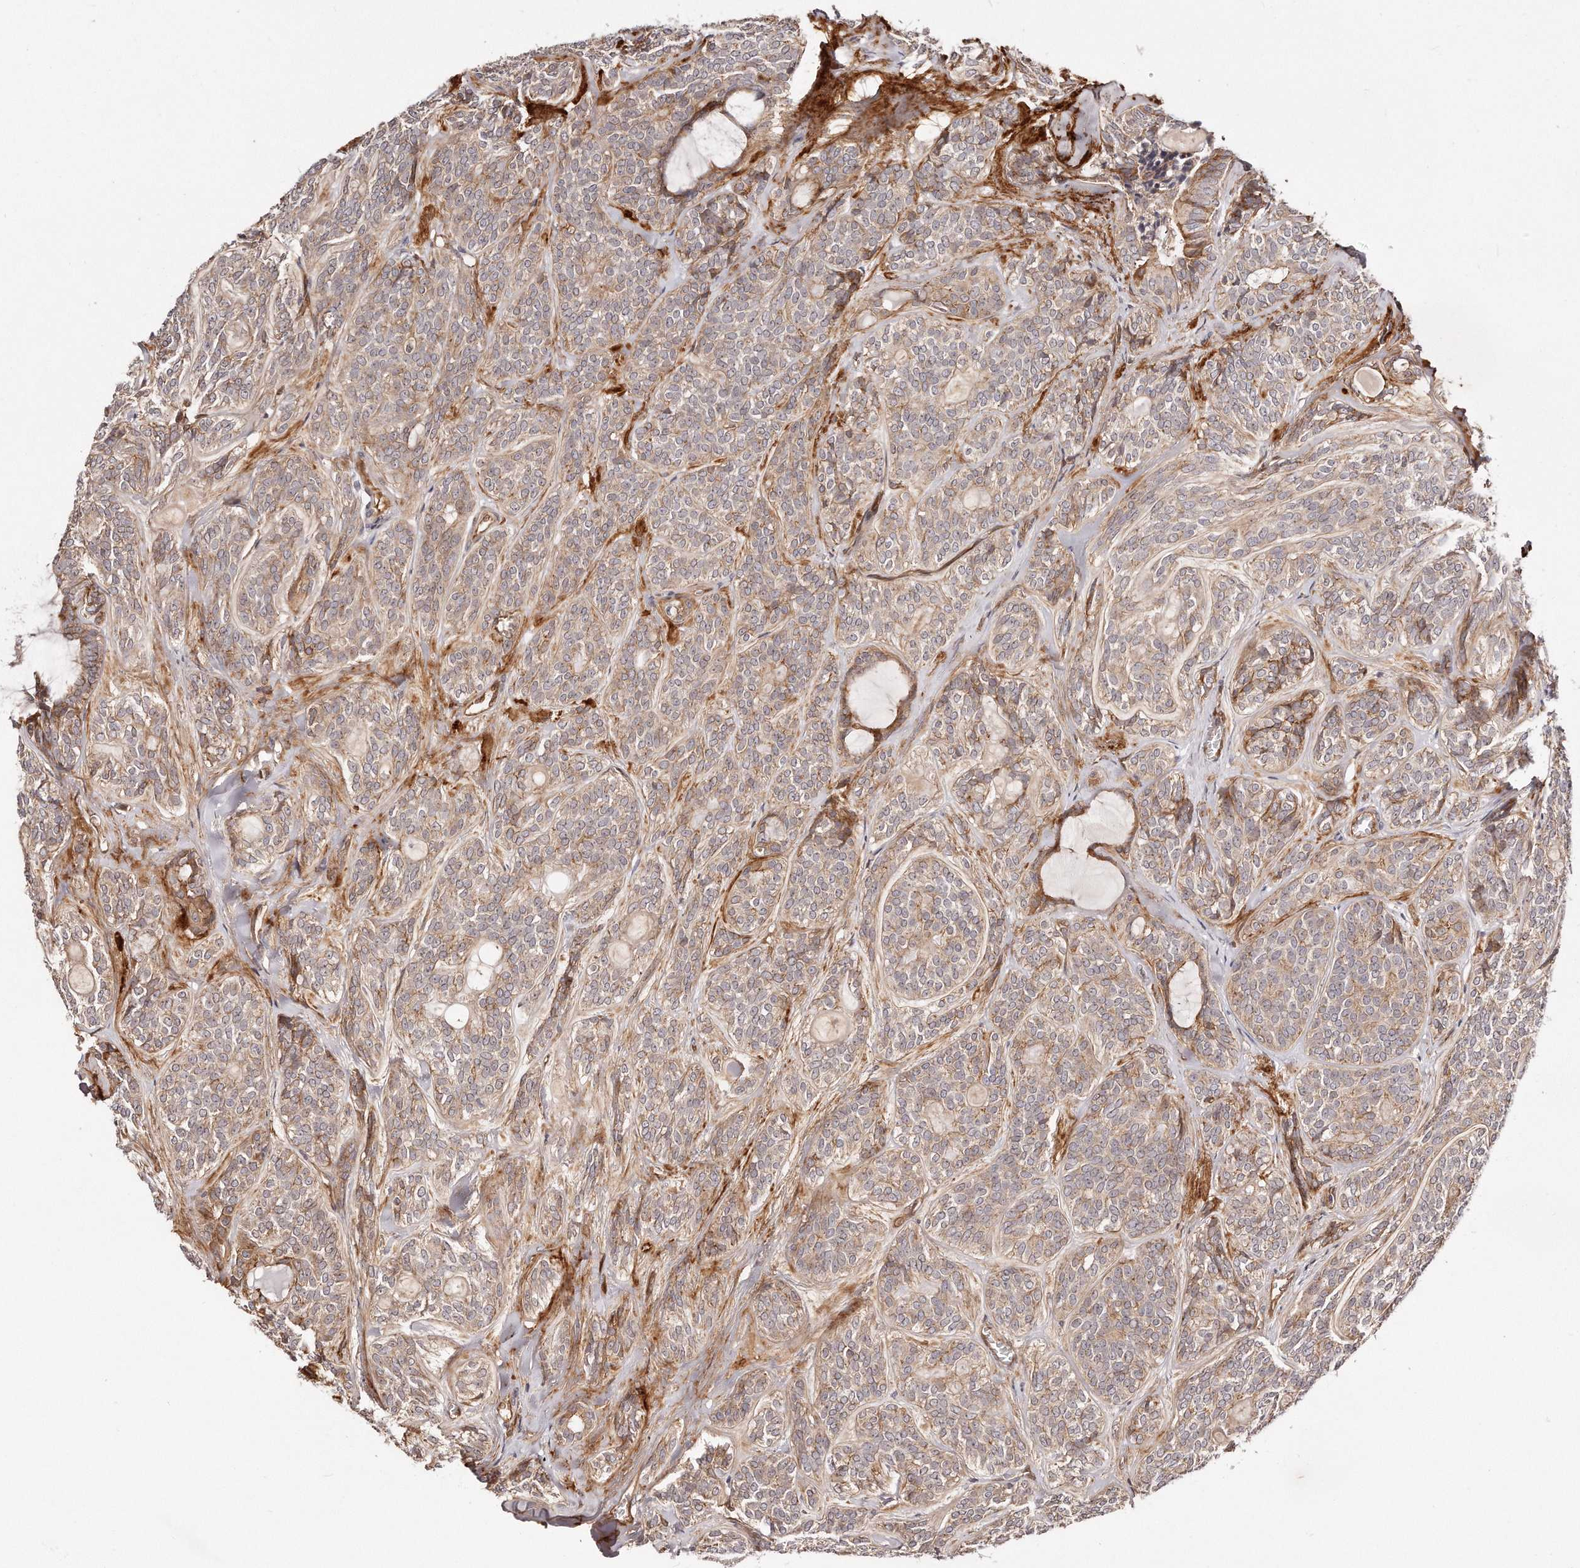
{"staining": {"intensity": "weak", "quantity": "25%-75%", "location": "cytoplasmic/membranous"}, "tissue": "head and neck cancer", "cell_type": "Tumor cells", "image_type": "cancer", "snomed": [{"axis": "morphology", "description": "Adenocarcinoma, NOS"}, {"axis": "topography", "description": "Head-Neck"}], "caption": "Immunohistochemical staining of human head and neck adenocarcinoma exhibits low levels of weak cytoplasmic/membranous positivity in approximately 25%-75% of tumor cells. (Brightfield microscopy of DAB IHC at high magnification).", "gene": "GBP4", "patient": {"sex": "male", "age": 66}}